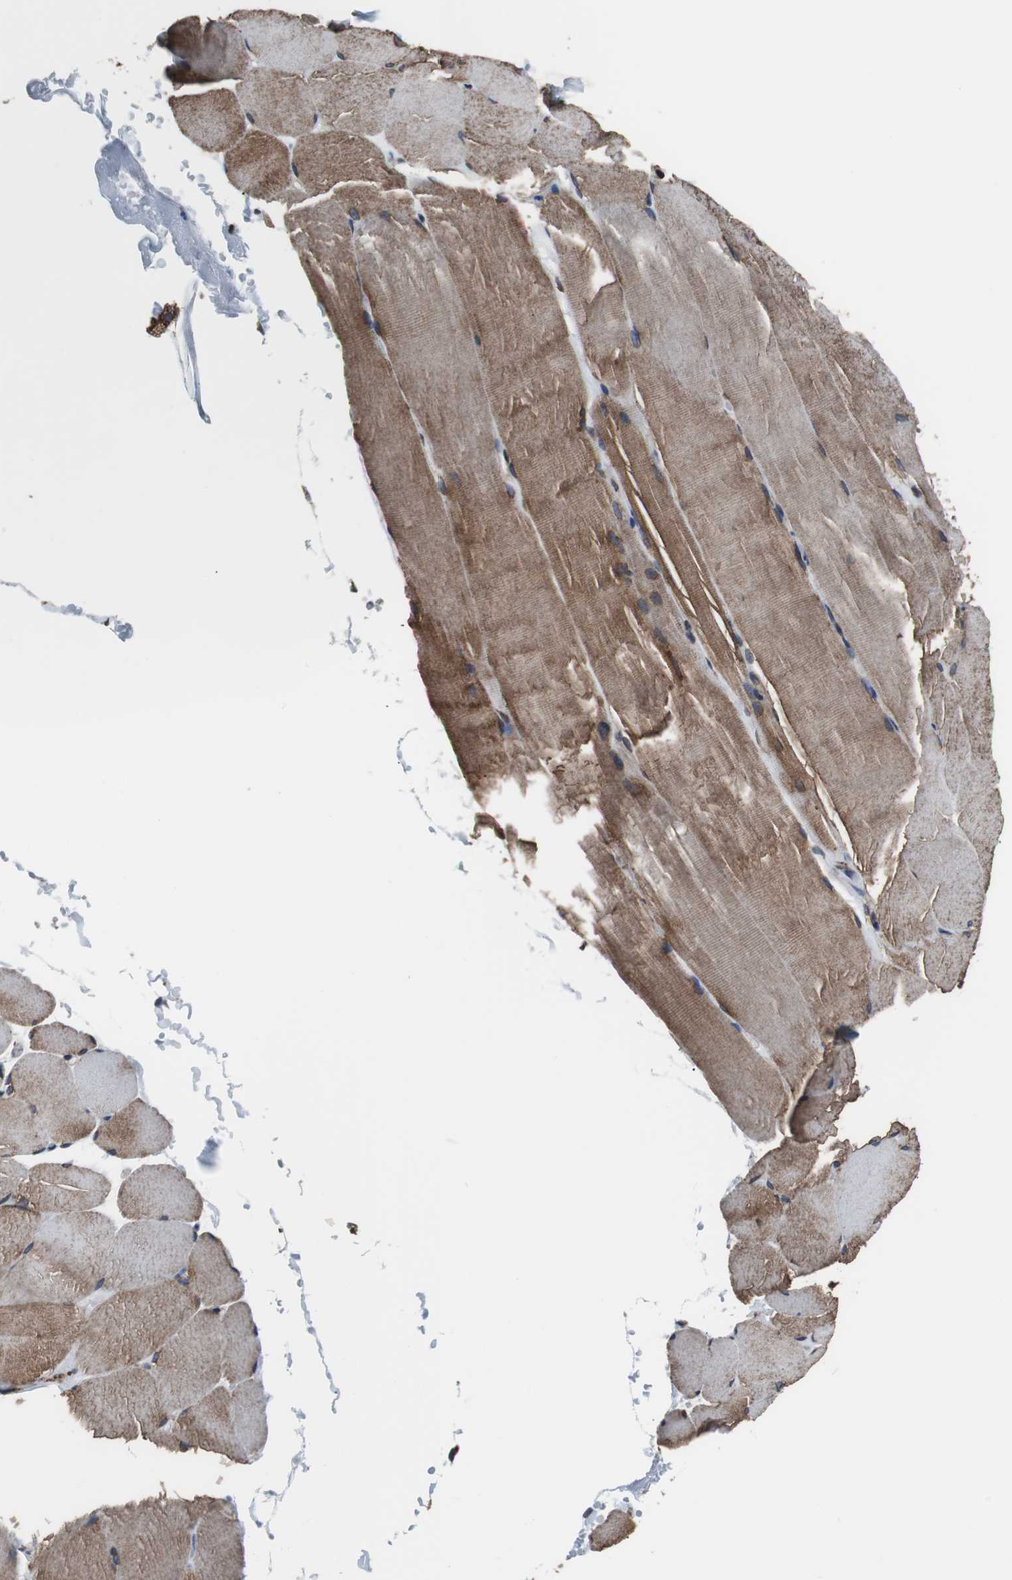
{"staining": {"intensity": "moderate", "quantity": ">75%", "location": "cytoplasmic/membranous"}, "tissue": "skeletal muscle", "cell_type": "Myocytes", "image_type": "normal", "snomed": [{"axis": "morphology", "description": "Normal tissue, NOS"}, {"axis": "topography", "description": "Skeletal muscle"}, {"axis": "topography", "description": "Parathyroid gland"}], "caption": "The histopathology image displays a brown stain indicating the presence of a protein in the cytoplasmic/membranous of myocytes in skeletal muscle. The protein is shown in brown color, while the nuclei are stained blue.", "gene": "USP10", "patient": {"sex": "female", "age": 37}}